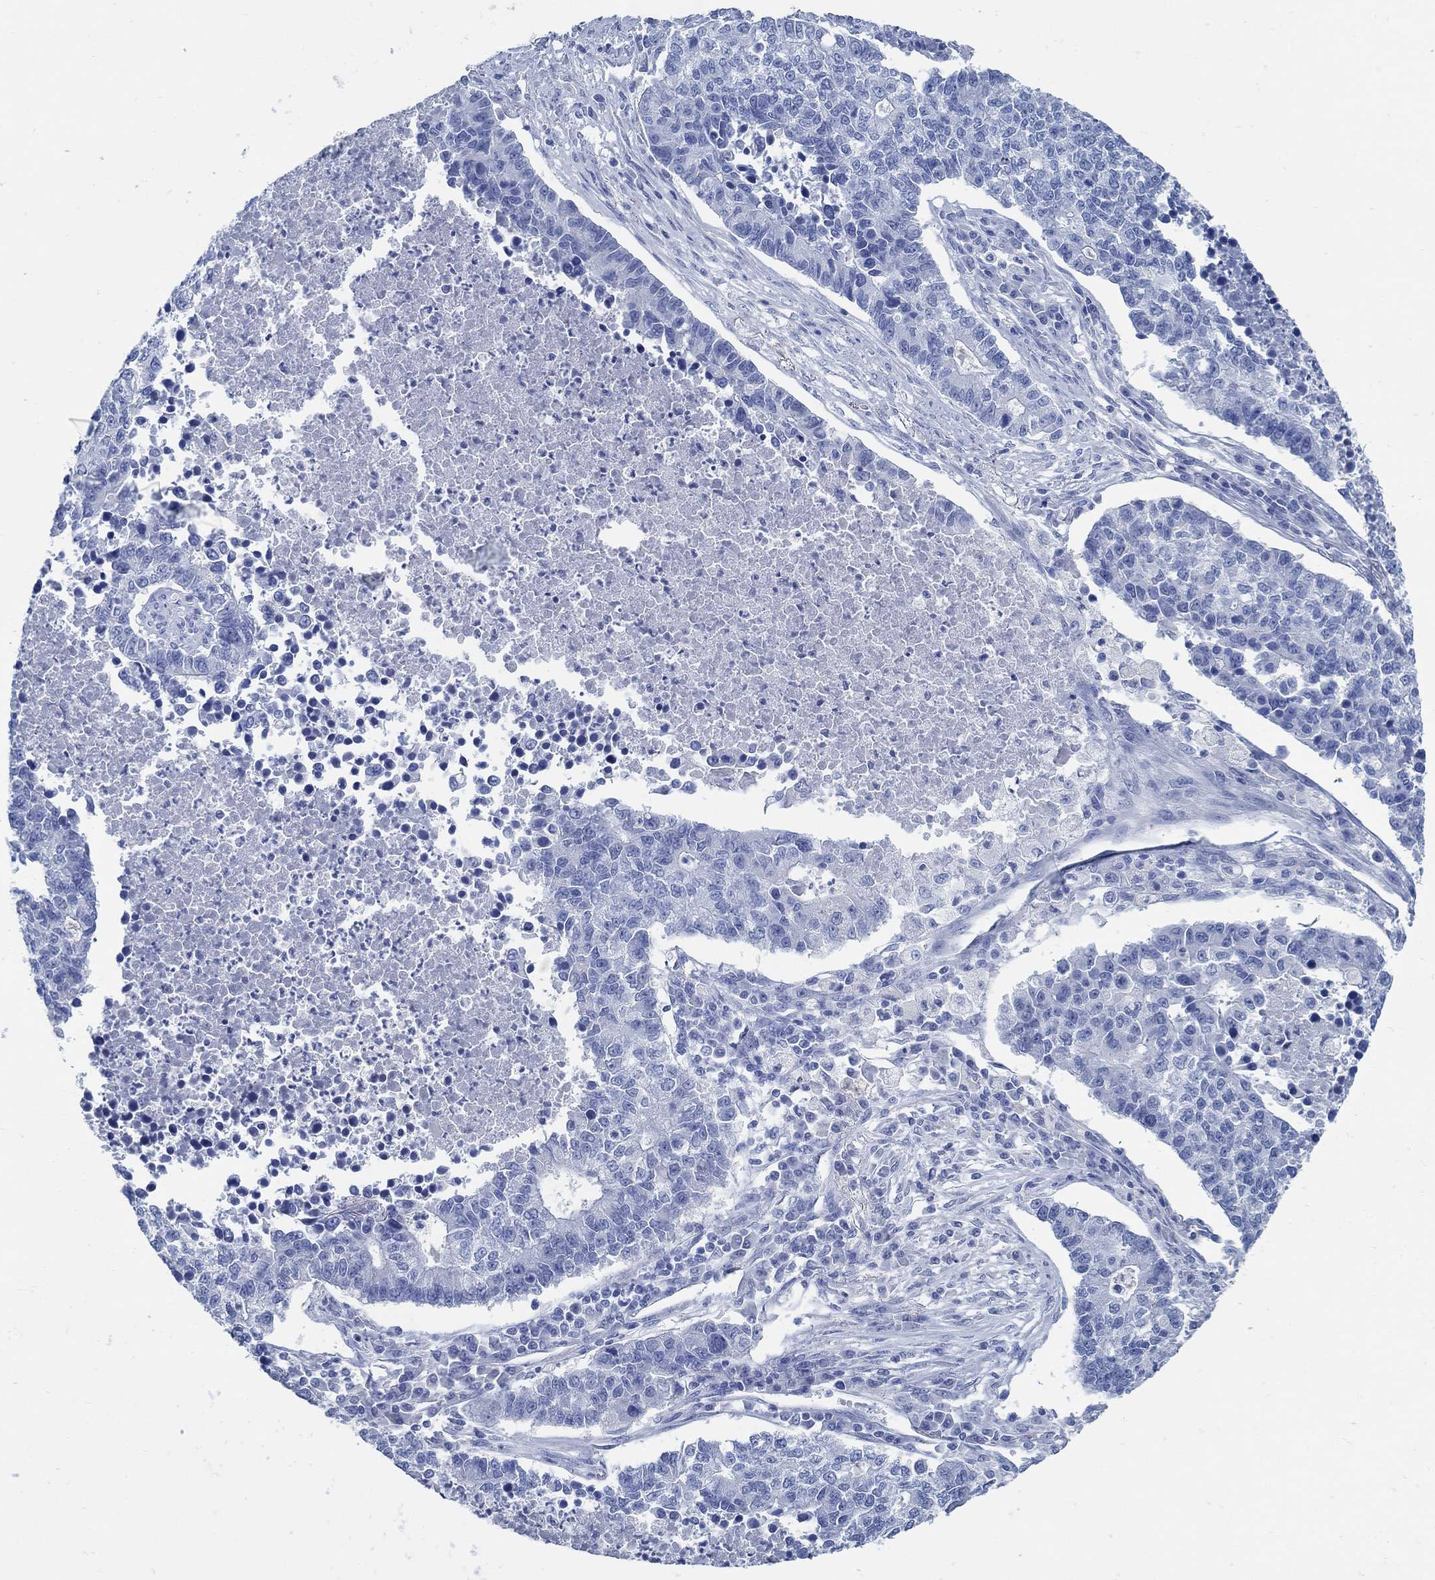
{"staining": {"intensity": "negative", "quantity": "none", "location": "none"}, "tissue": "lung cancer", "cell_type": "Tumor cells", "image_type": "cancer", "snomed": [{"axis": "morphology", "description": "Adenocarcinoma, NOS"}, {"axis": "topography", "description": "Lung"}], "caption": "This histopathology image is of lung cancer (adenocarcinoma) stained with immunohistochemistry to label a protein in brown with the nuclei are counter-stained blue. There is no expression in tumor cells.", "gene": "SLC45A1", "patient": {"sex": "male", "age": 57}}